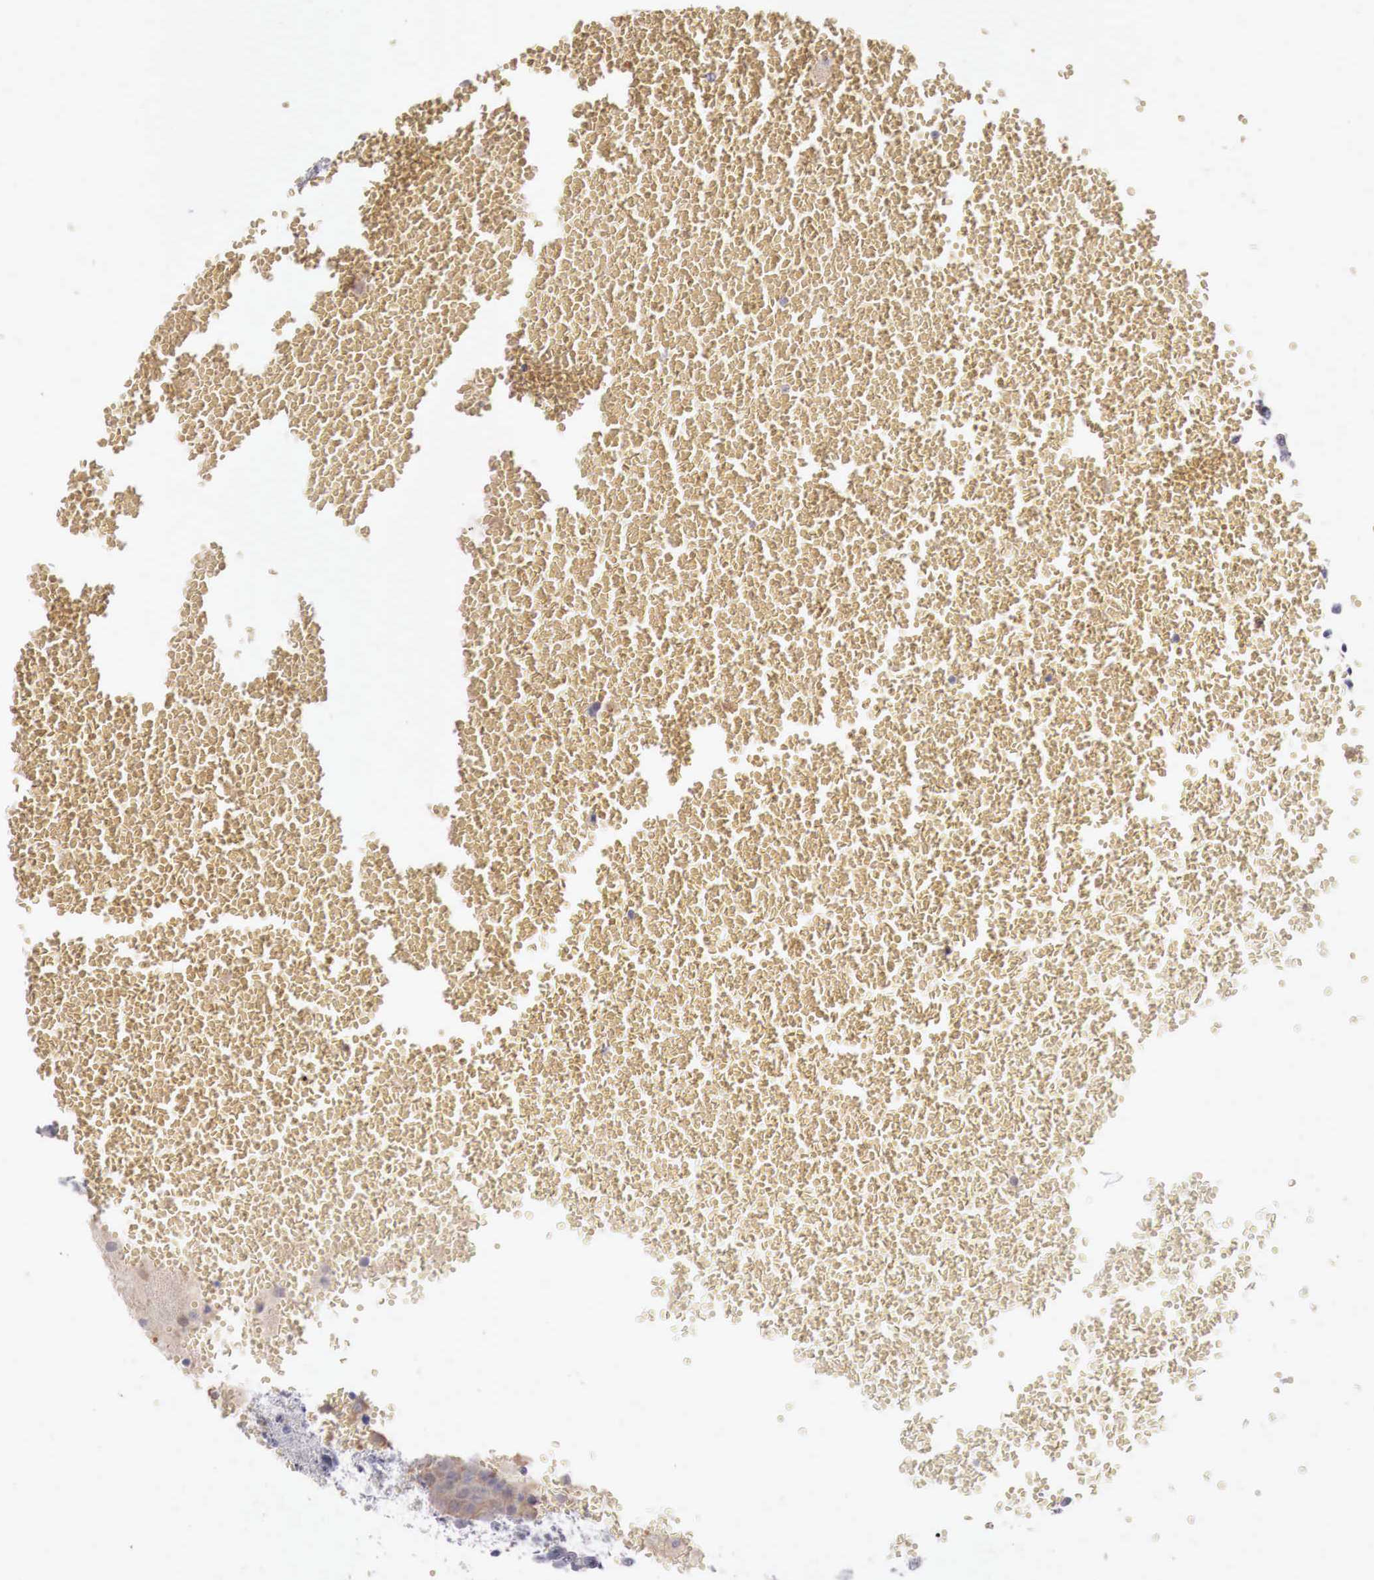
{"staining": {"intensity": "negative", "quantity": "none", "location": "none"}, "tissue": "testis cancer", "cell_type": "Tumor cells", "image_type": "cancer", "snomed": [{"axis": "morphology", "description": "Seminoma, NOS"}, {"axis": "topography", "description": "Testis"}], "caption": "DAB (3,3'-diaminobenzidine) immunohistochemical staining of testis cancer (seminoma) shows no significant expression in tumor cells.", "gene": "GATA1", "patient": {"sex": "male", "age": 71}}